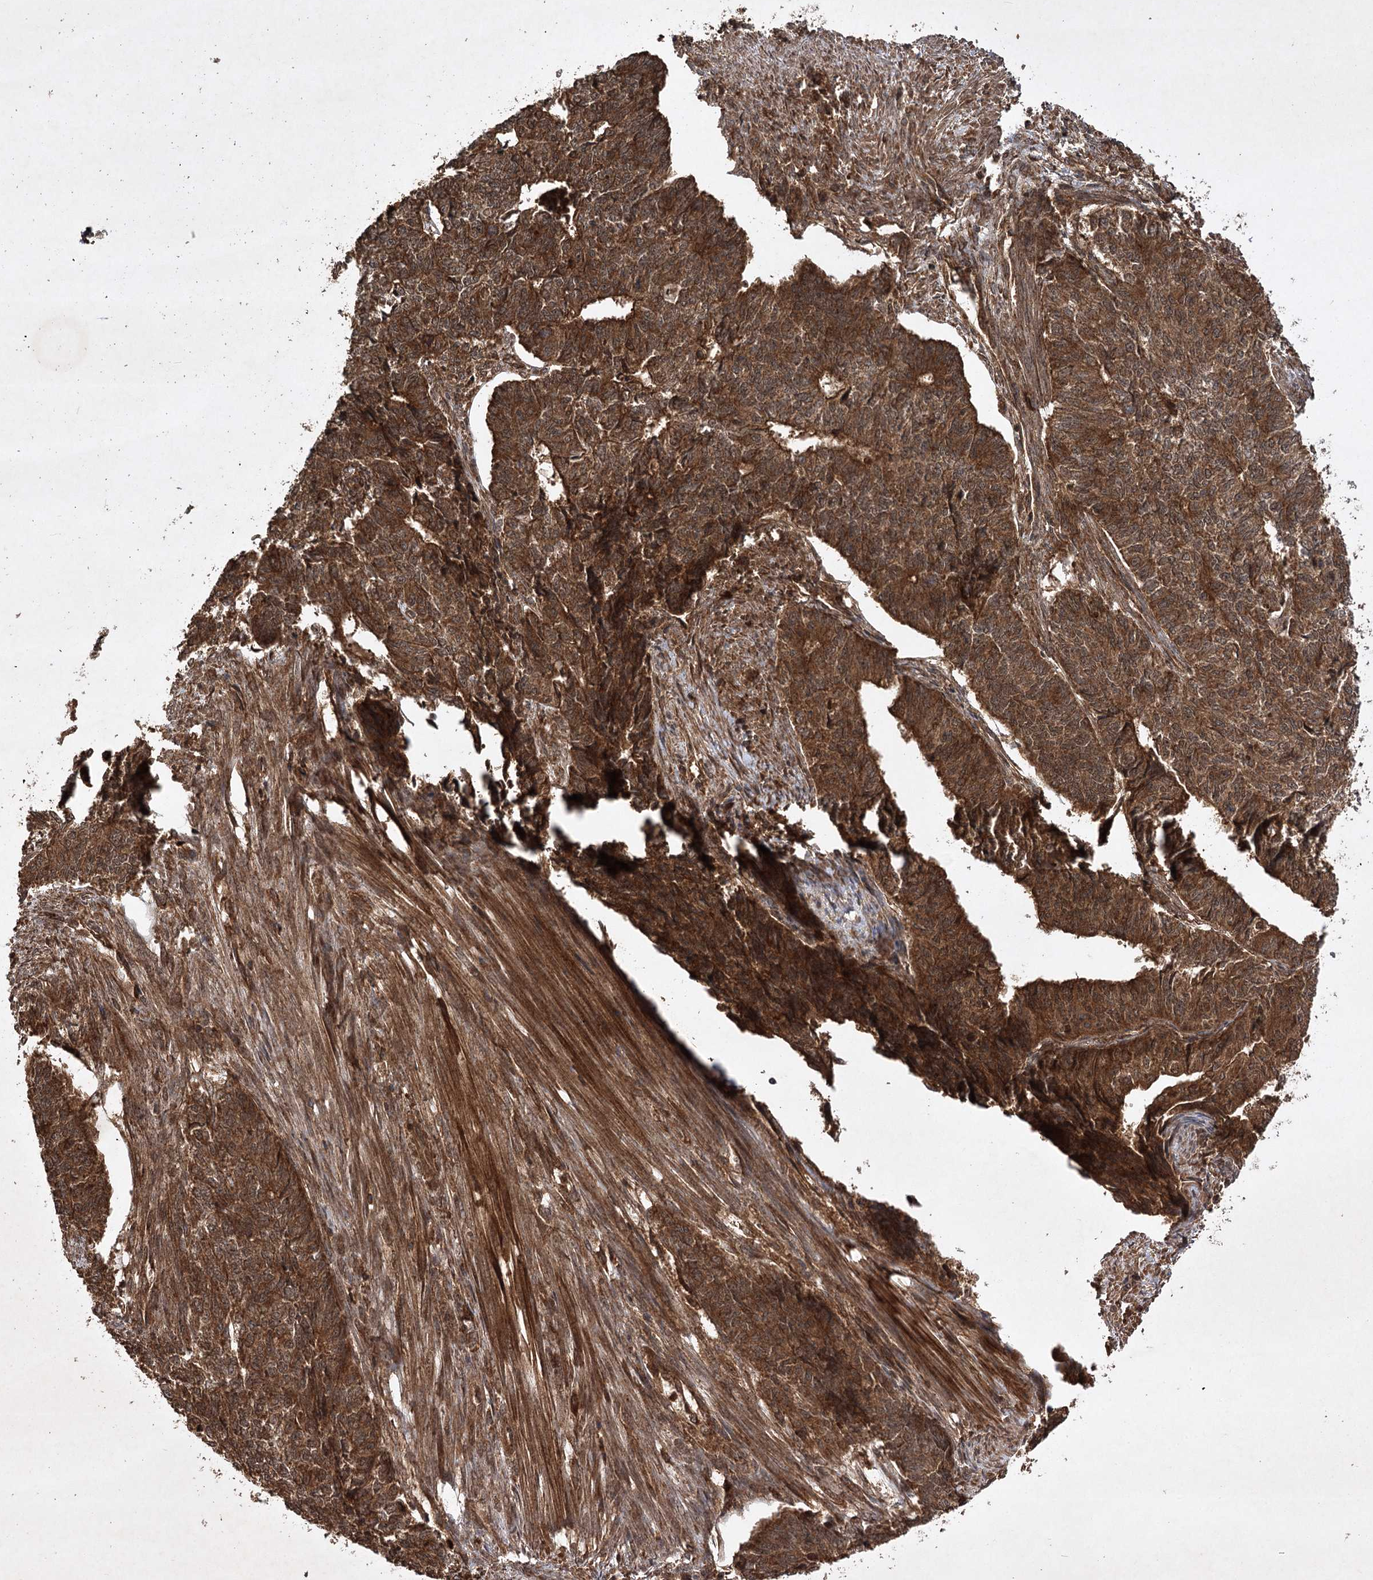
{"staining": {"intensity": "strong", "quantity": ">75%", "location": "cytoplasmic/membranous"}, "tissue": "endometrial cancer", "cell_type": "Tumor cells", "image_type": "cancer", "snomed": [{"axis": "morphology", "description": "Adenocarcinoma, NOS"}, {"axis": "topography", "description": "Endometrium"}], "caption": "Human adenocarcinoma (endometrial) stained for a protein (brown) displays strong cytoplasmic/membranous positive staining in approximately >75% of tumor cells.", "gene": "DNAJC13", "patient": {"sex": "female", "age": 32}}